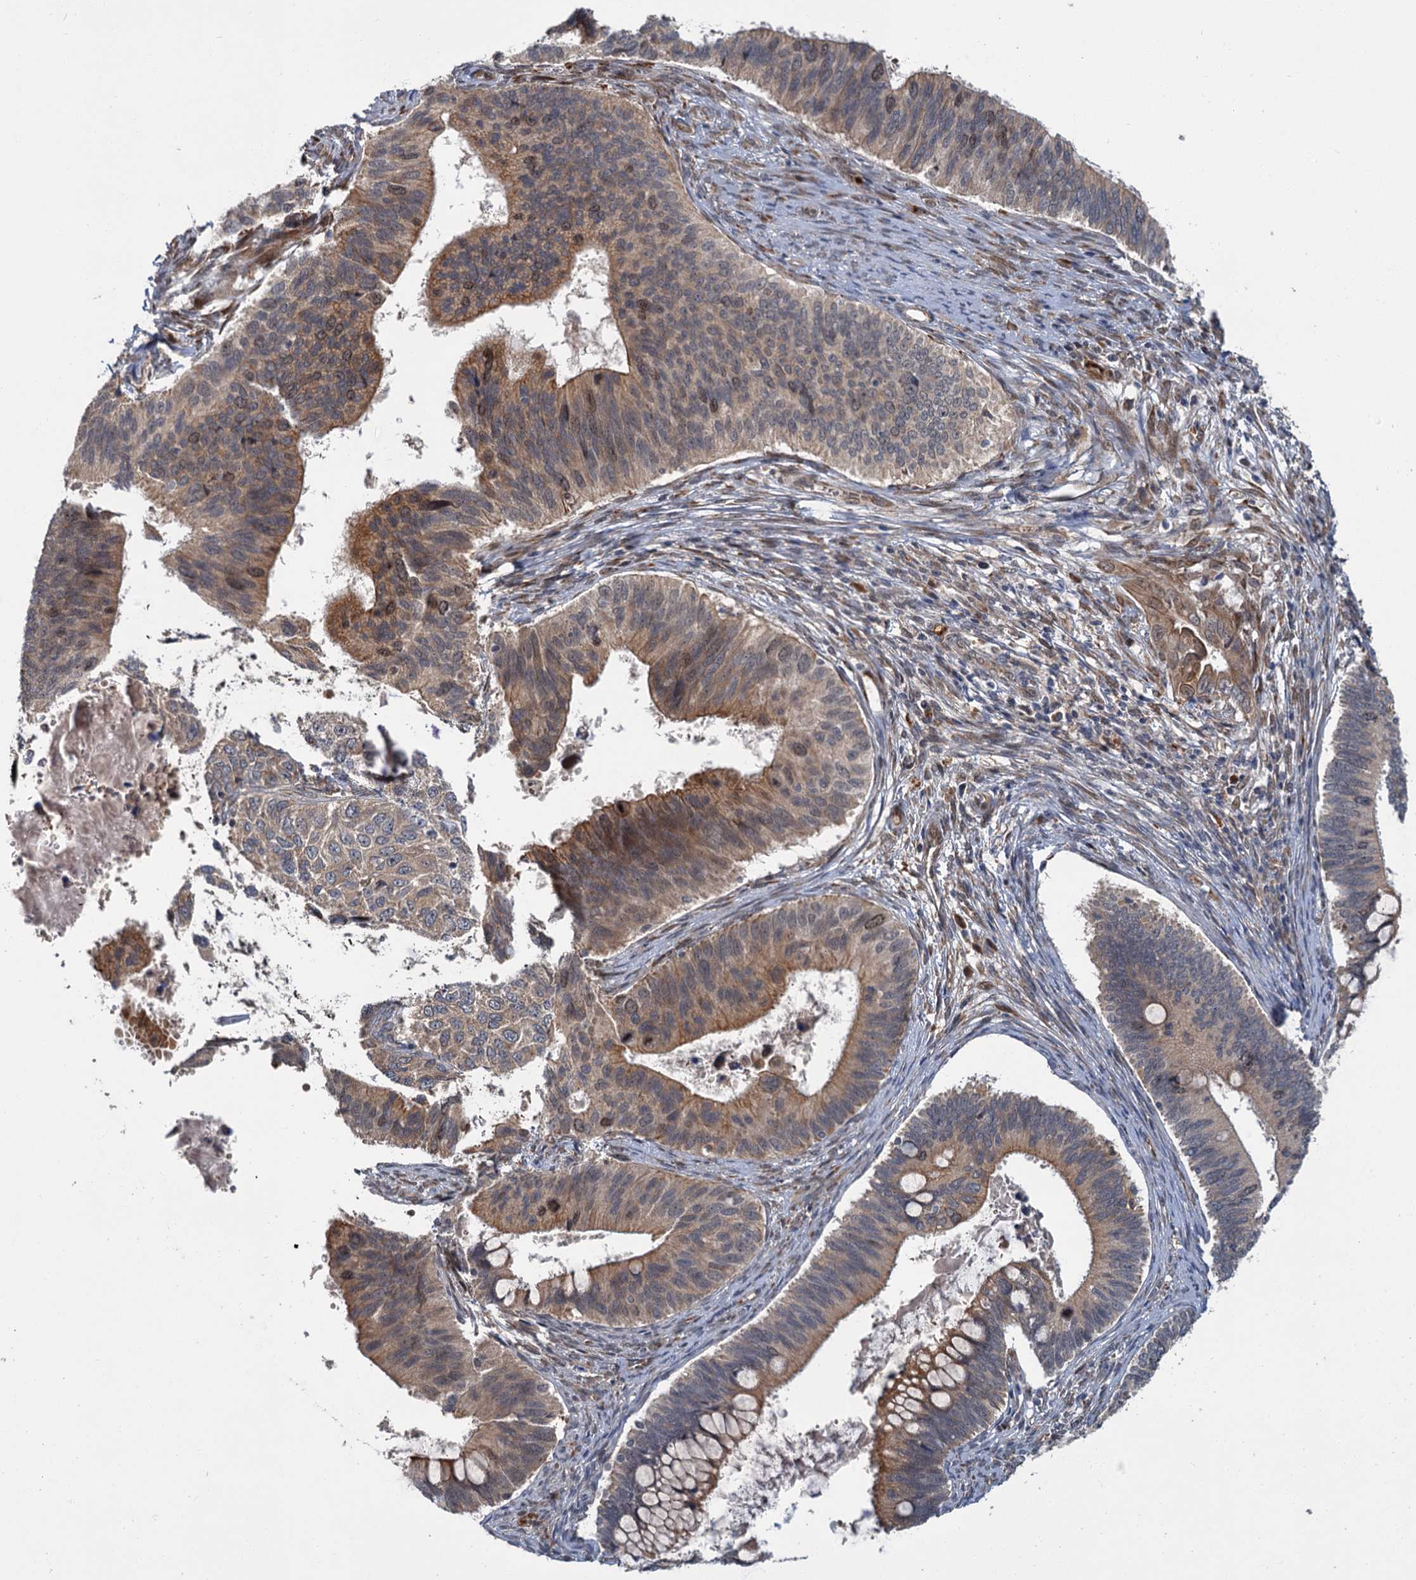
{"staining": {"intensity": "moderate", "quantity": "25%-75%", "location": "cytoplasmic/membranous"}, "tissue": "cervical cancer", "cell_type": "Tumor cells", "image_type": "cancer", "snomed": [{"axis": "morphology", "description": "Adenocarcinoma, NOS"}, {"axis": "topography", "description": "Cervix"}], "caption": "Immunohistochemistry (IHC) micrograph of neoplastic tissue: cervical adenocarcinoma stained using immunohistochemistry (IHC) exhibits medium levels of moderate protein expression localized specifically in the cytoplasmic/membranous of tumor cells, appearing as a cytoplasmic/membranous brown color.", "gene": "APBA2", "patient": {"sex": "female", "age": 42}}